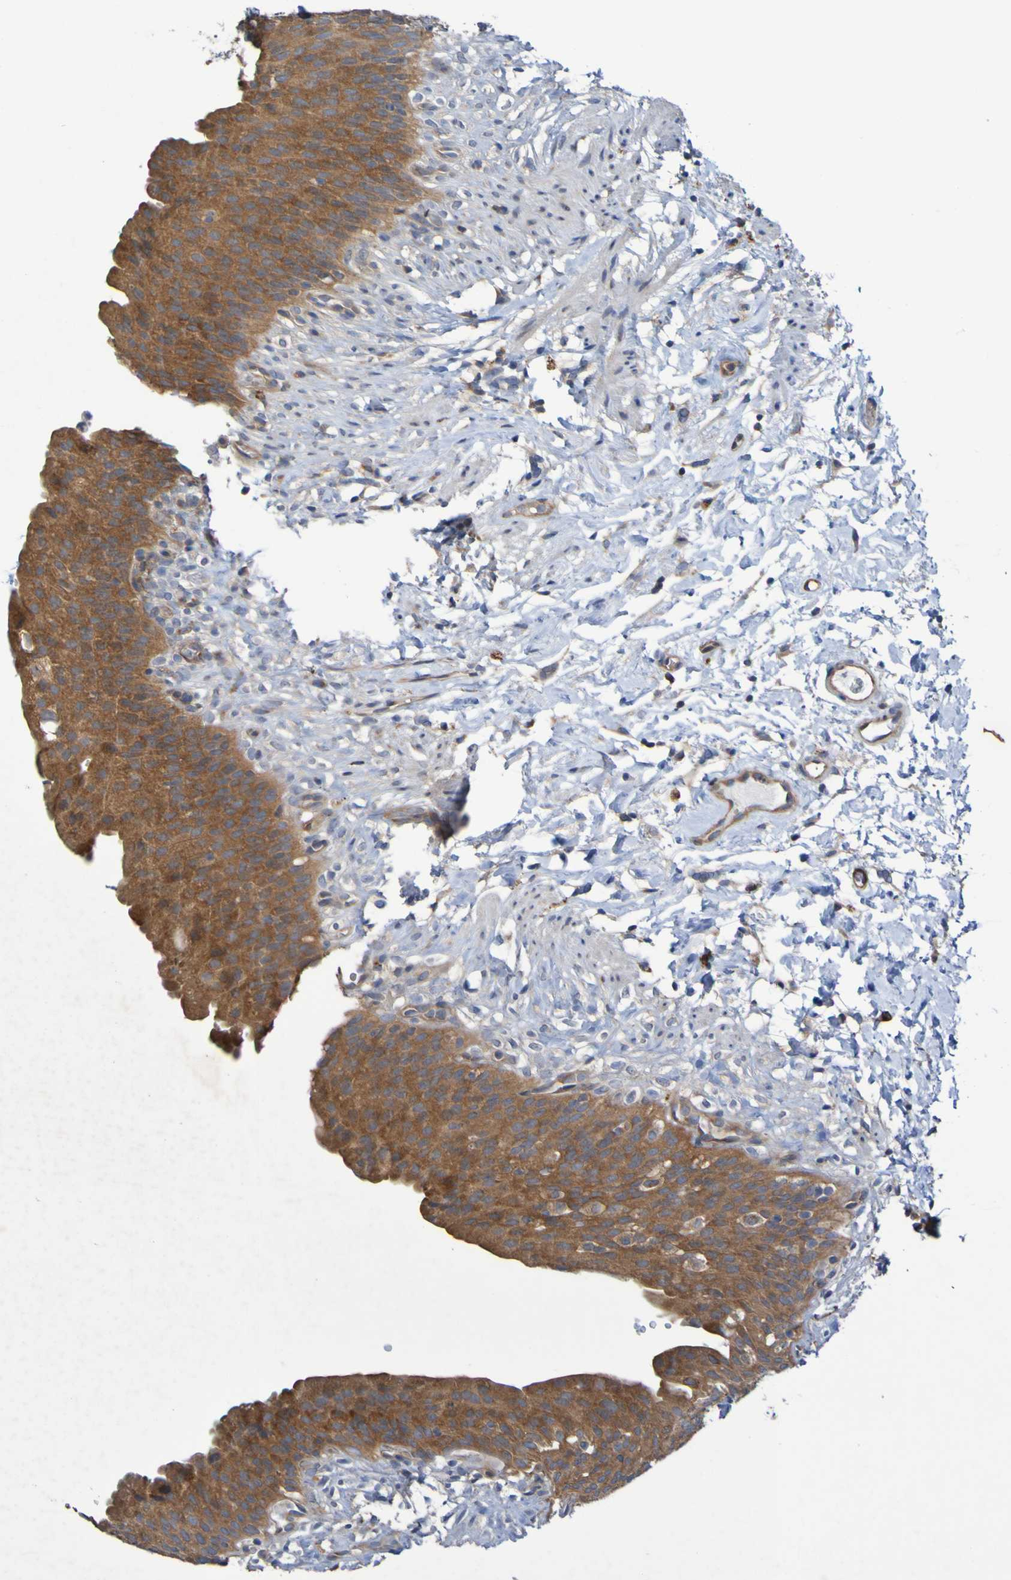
{"staining": {"intensity": "moderate", "quantity": ">75%", "location": "cytoplasmic/membranous"}, "tissue": "urinary bladder", "cell_type": "Urothelial cells", "image_type": "normal", "snomed": [{"axis": "morphology", "description": "Normal tissue, NOS"}, {"axis": "topography", "description": "Urinary bladder"}], "caption": "The micrograph reveals staining of unremarkable urinary bladder, revealing moderate cytoplasmic/membranous protein staining (brown color) within urothelial cells.", "gene": "SDK1", "patient": {"sex": "female", "age": 79}}